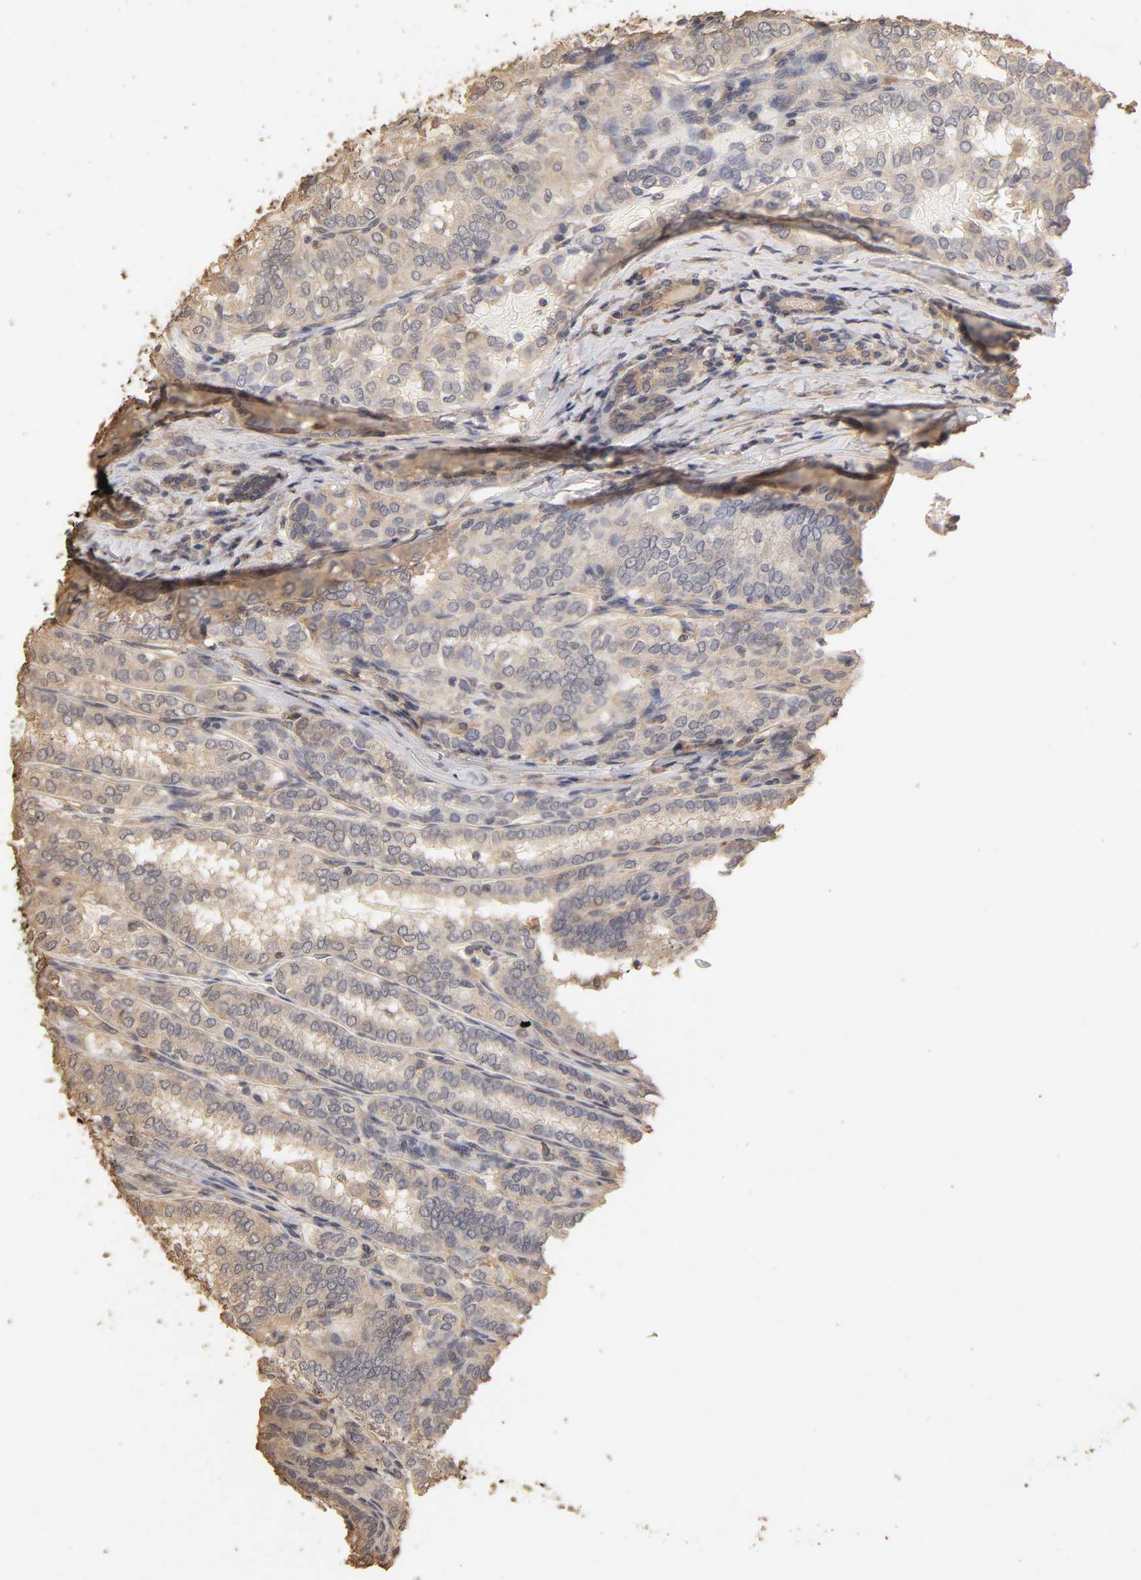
{"staining": {"intensity": "weak", "quantity": "<25%", "location": "cytoplasmic/membranous"}, "tissue": "thyroid cancer", "cell_type": "Tumor cells", "image_type": "cancer", "snomed": [{"axis": "morphology", "description": "Papillary adenocarcinoma, NOS"}, {"axis": "topography", "description": "Thyroid gland"}], "caption": "Immunohistochemistry (IHC) histopathology image of neoplastic tissue: human thyroid cancer stained with DAB (3,3'-diaminobenzidine) shows no significant protein expression in tumor cells.", "gene": "VSIG4", "patient": {"sex": "female", "age": 30}}